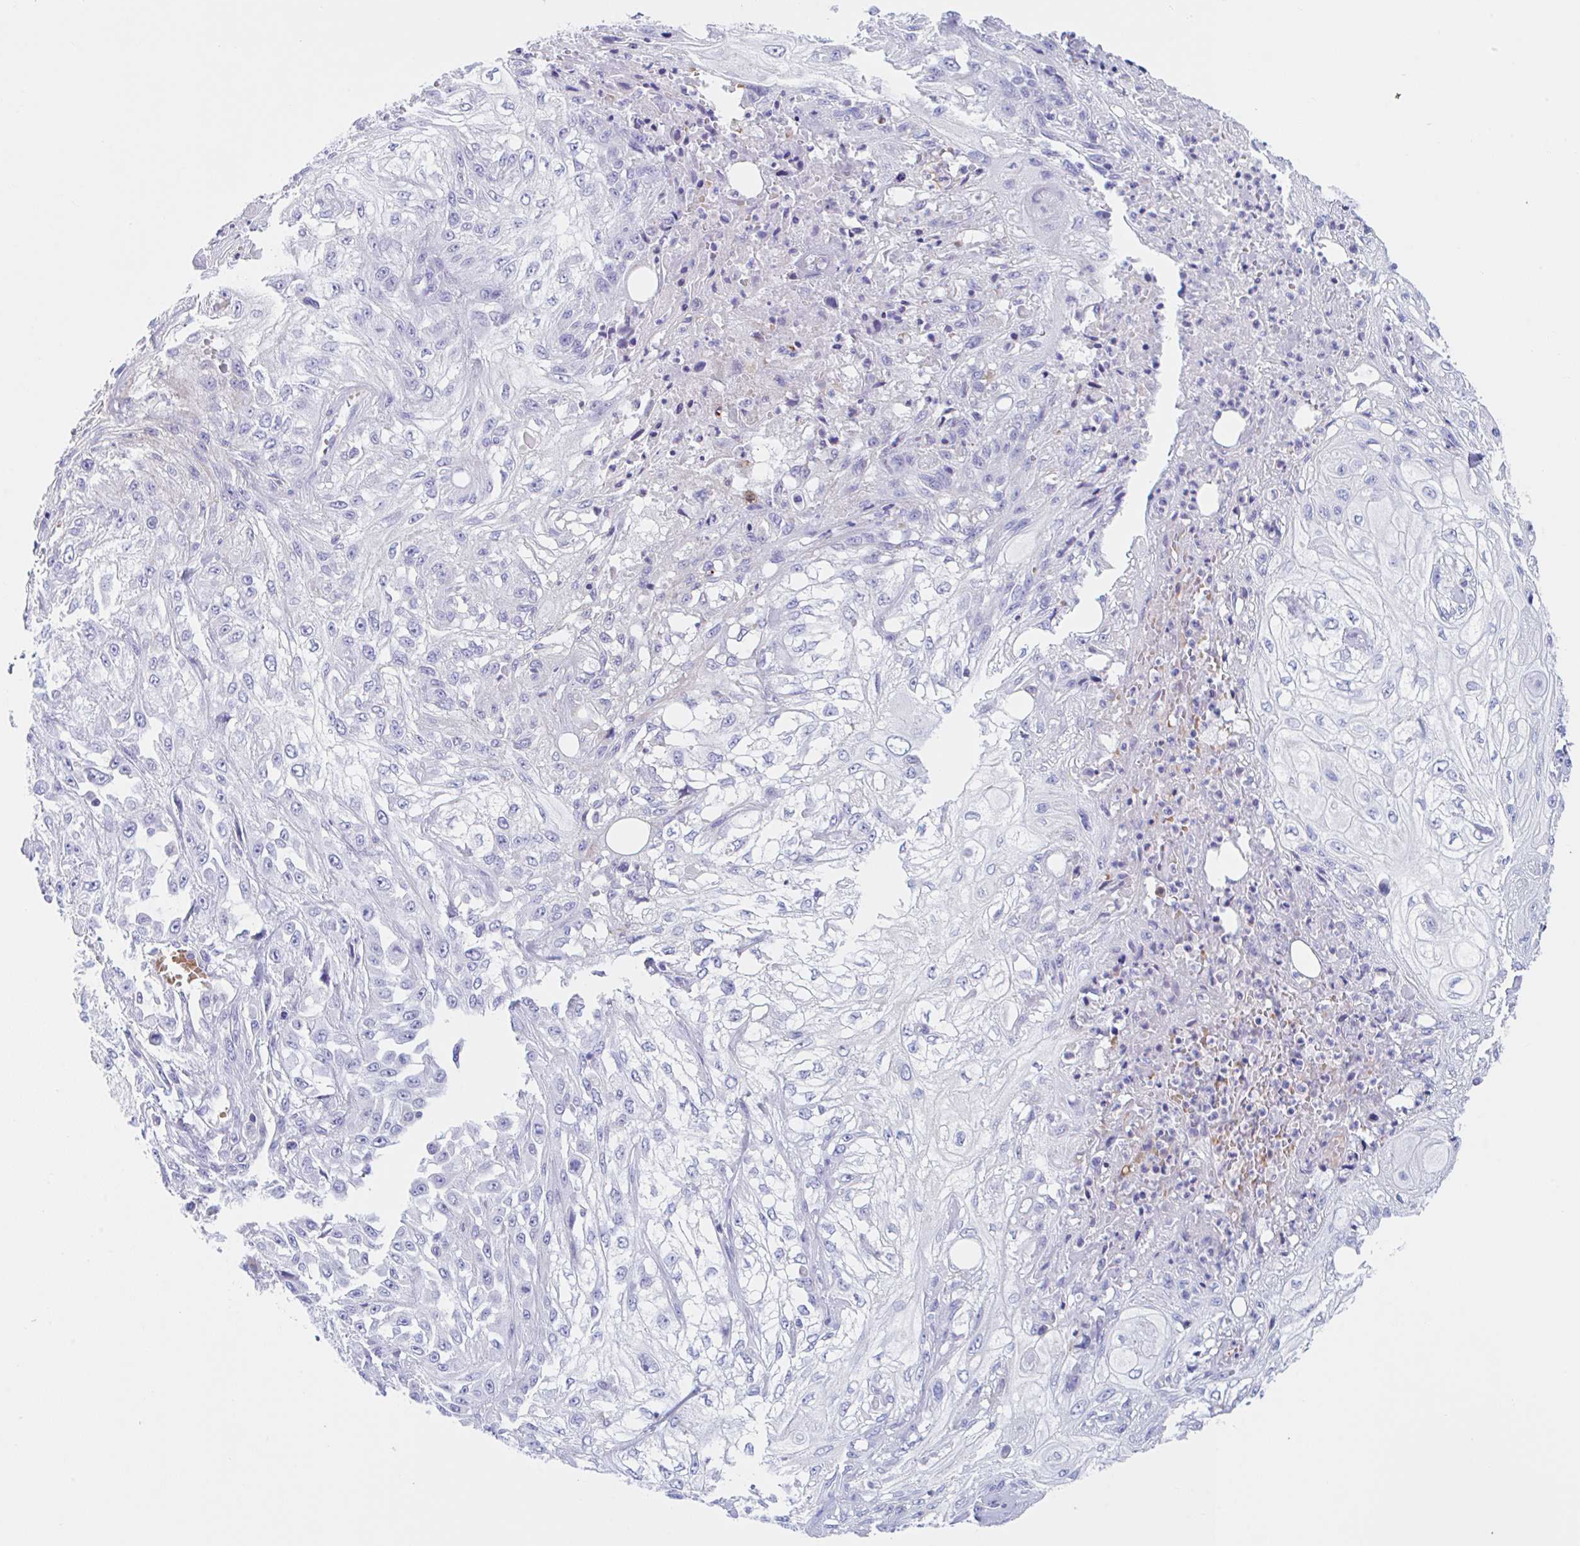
{"staining": {"intensity": "negative", "quantity": "none", "location": "none"}, "tissue": "skin cancer", "cell_type": "Tumor cells", "image_type": "cancer", "snomed": [{"axis": "morphology", "description": "Squamous cell carcinoma, NOS"}, {"axis": "morphology", "description": "Squamous cell carcinoma, metastatic, NOS"}, {"axis": "topography", "description": "Skin"}, {"axis": "topography", "description": "Lymph node"}], "caption": "Immunohistochemical staining of human skin cancer (metastatic squamous cell carcinoma) shows no significant expression in tumor cells.", "gene": "ANKRD9", "patient": {"sex": "male", "age": 75}}